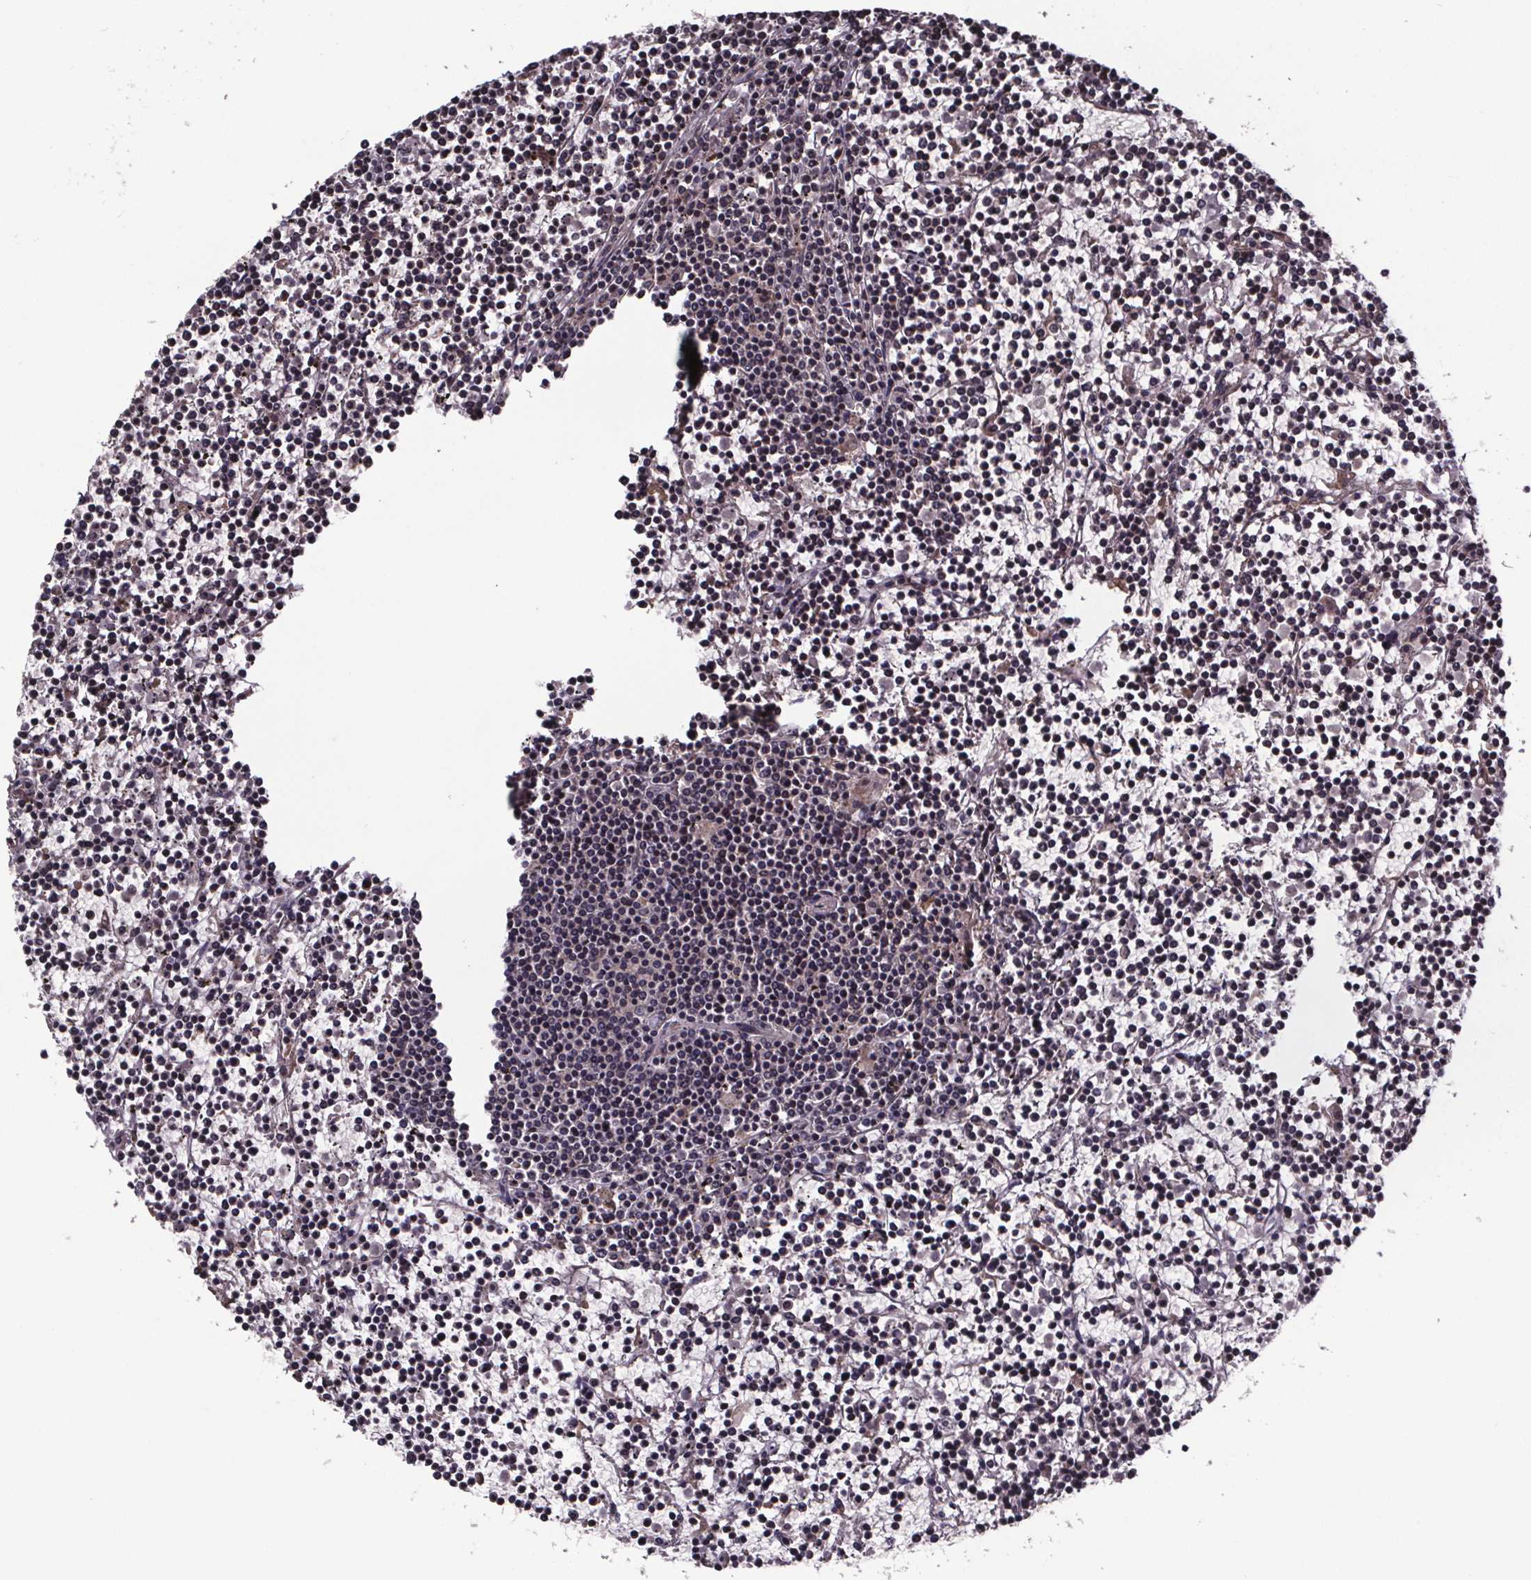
{"staining": {"intensity": "moderate", "quantity": ">75%", "location": "cytoplasmic/membranous,nuclear"}, "tissue": "lymphoma", "cell_type": "Tumor cells", "image_type": "cancer", "snomed": [{"axis": "morphology", "description": "Malignant lymphoma, non-Hodgkin's type, Low grade"}, {"axis": "topography", "description": "Spleen"}], "caption": "Protein expression analysis of lymphoma shows moderate cytoplasmic/membranous and nuclear expression in approximately >75% of tumor cells. (DAB IHC with brightfield microscopy, high magnification).", "gene": "SAT1", "patient": {"sex": "female", "age": 19}}